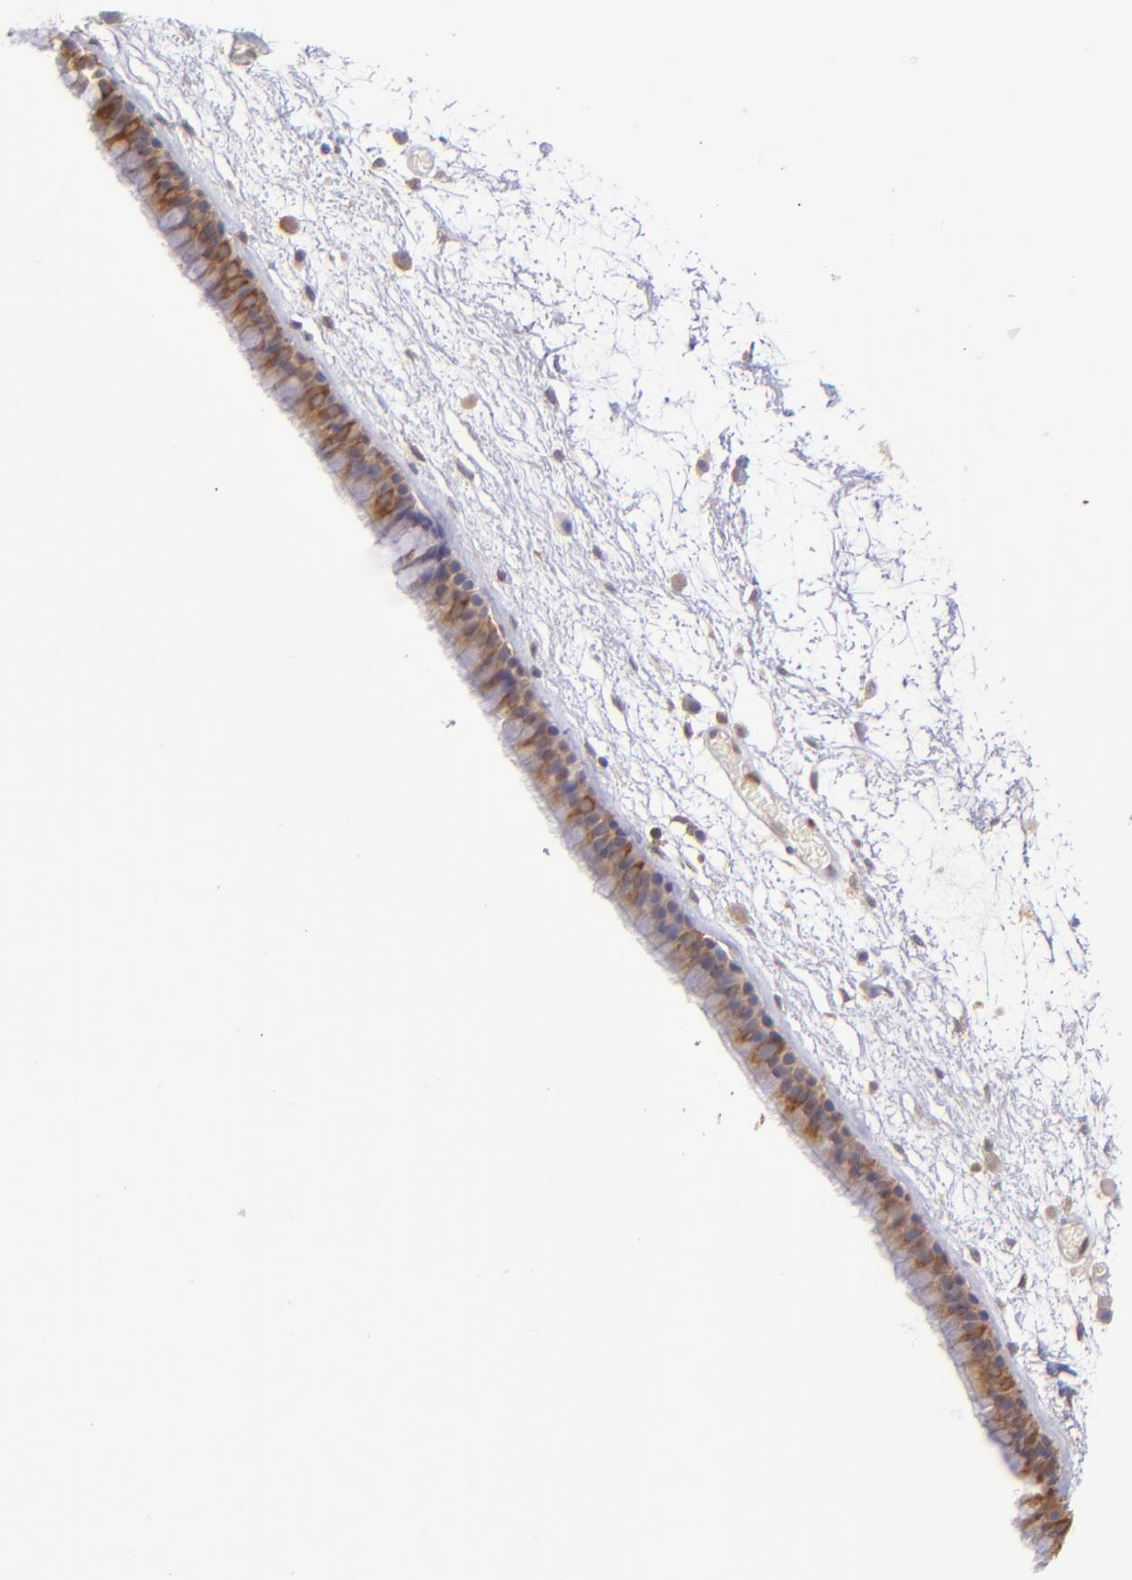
{"staining": {"intensity": "strong", "quantity": ">75%", "location": "cytoplasmic/membranous"}, "tissue": "nasopharynx", "cell_type": "Respiratory epithelial cells", "image_type": "normal", "snomed": [{"axis": "morphology", "description": "Normal tissue, NOS"}, {"axis": "morphology", "description": "Inflammation, NOS"}, {"axis": "topography", "description": "Nasopharynx"}], "caption": "This photomicrograph shows unremarkable nasopharynx stained with immunohistochemistry to label a protein in brown. The cytoplasmic/membranous of respiratory epithelial cells show strong positivity for the protein. Nuclei are counter-stained blue.", "gene": "PTPN13", "patient": {"sex": "male", "age": 48}}